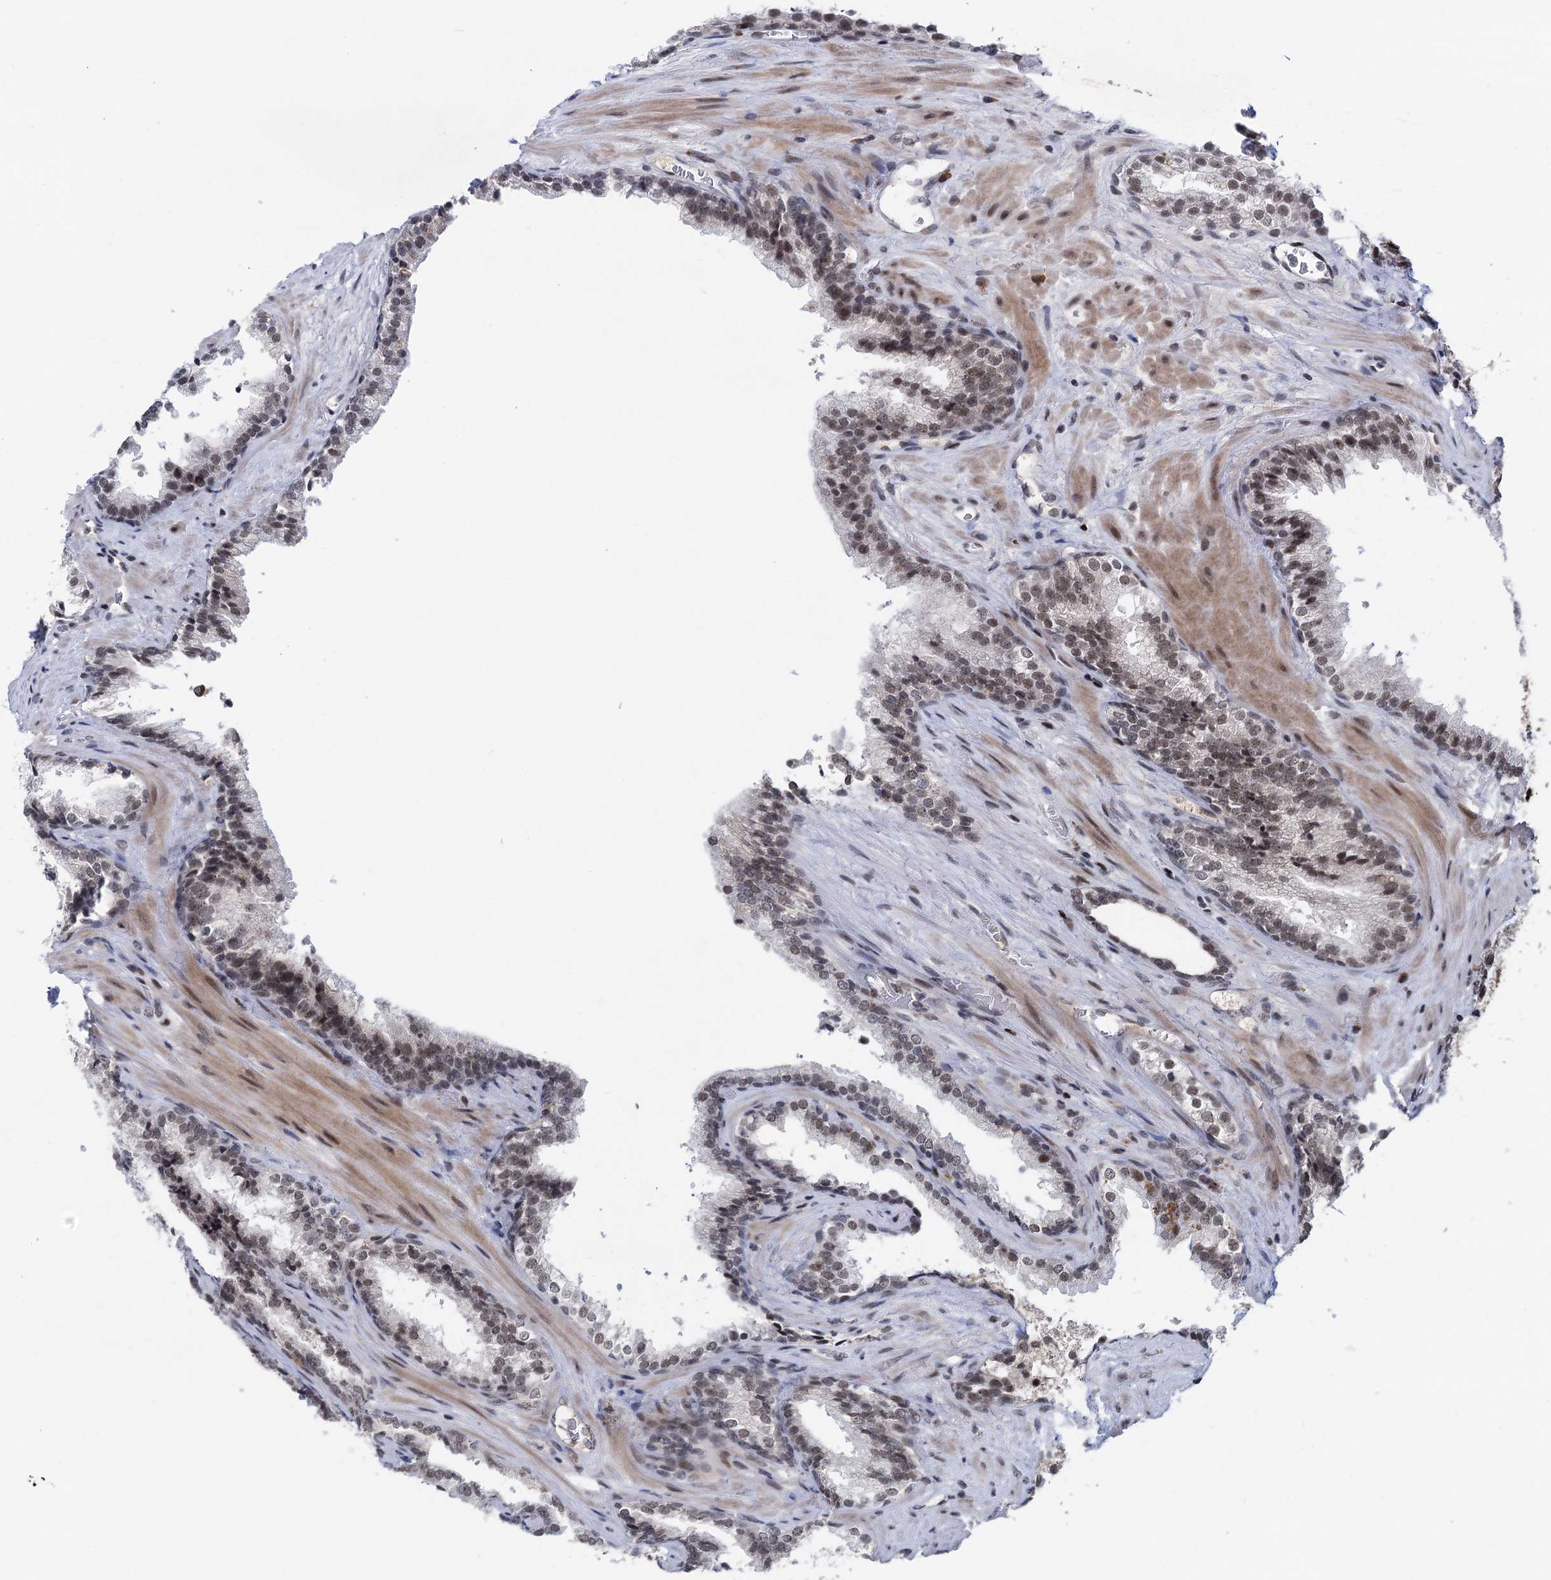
{"staining": {"intensity": "weak", "quantity": ">75%", "location": "nuclear"}, "tissue": "prostate cancer", "cell_type": "Tumor cells", "image_type": "cancer", "snomed": [{"axis": "morphology", "description": "Adenocarcinoma, High grade"}, {"axis": "topography", "description": "Prostate"}], "caption": "A brown stain shows weak nuclear expression of a protein in human prostate high-grade adenocarcinoma tumor cells. The protein of interest is stained brown, and the nuclei are stained in blue (DAB (3,3'-diaminobenzidine) IHC with brightfield microscopy, high magnification).", "gene": "ZCCHC10", "patient": {"sex": "male", "age": 57}}